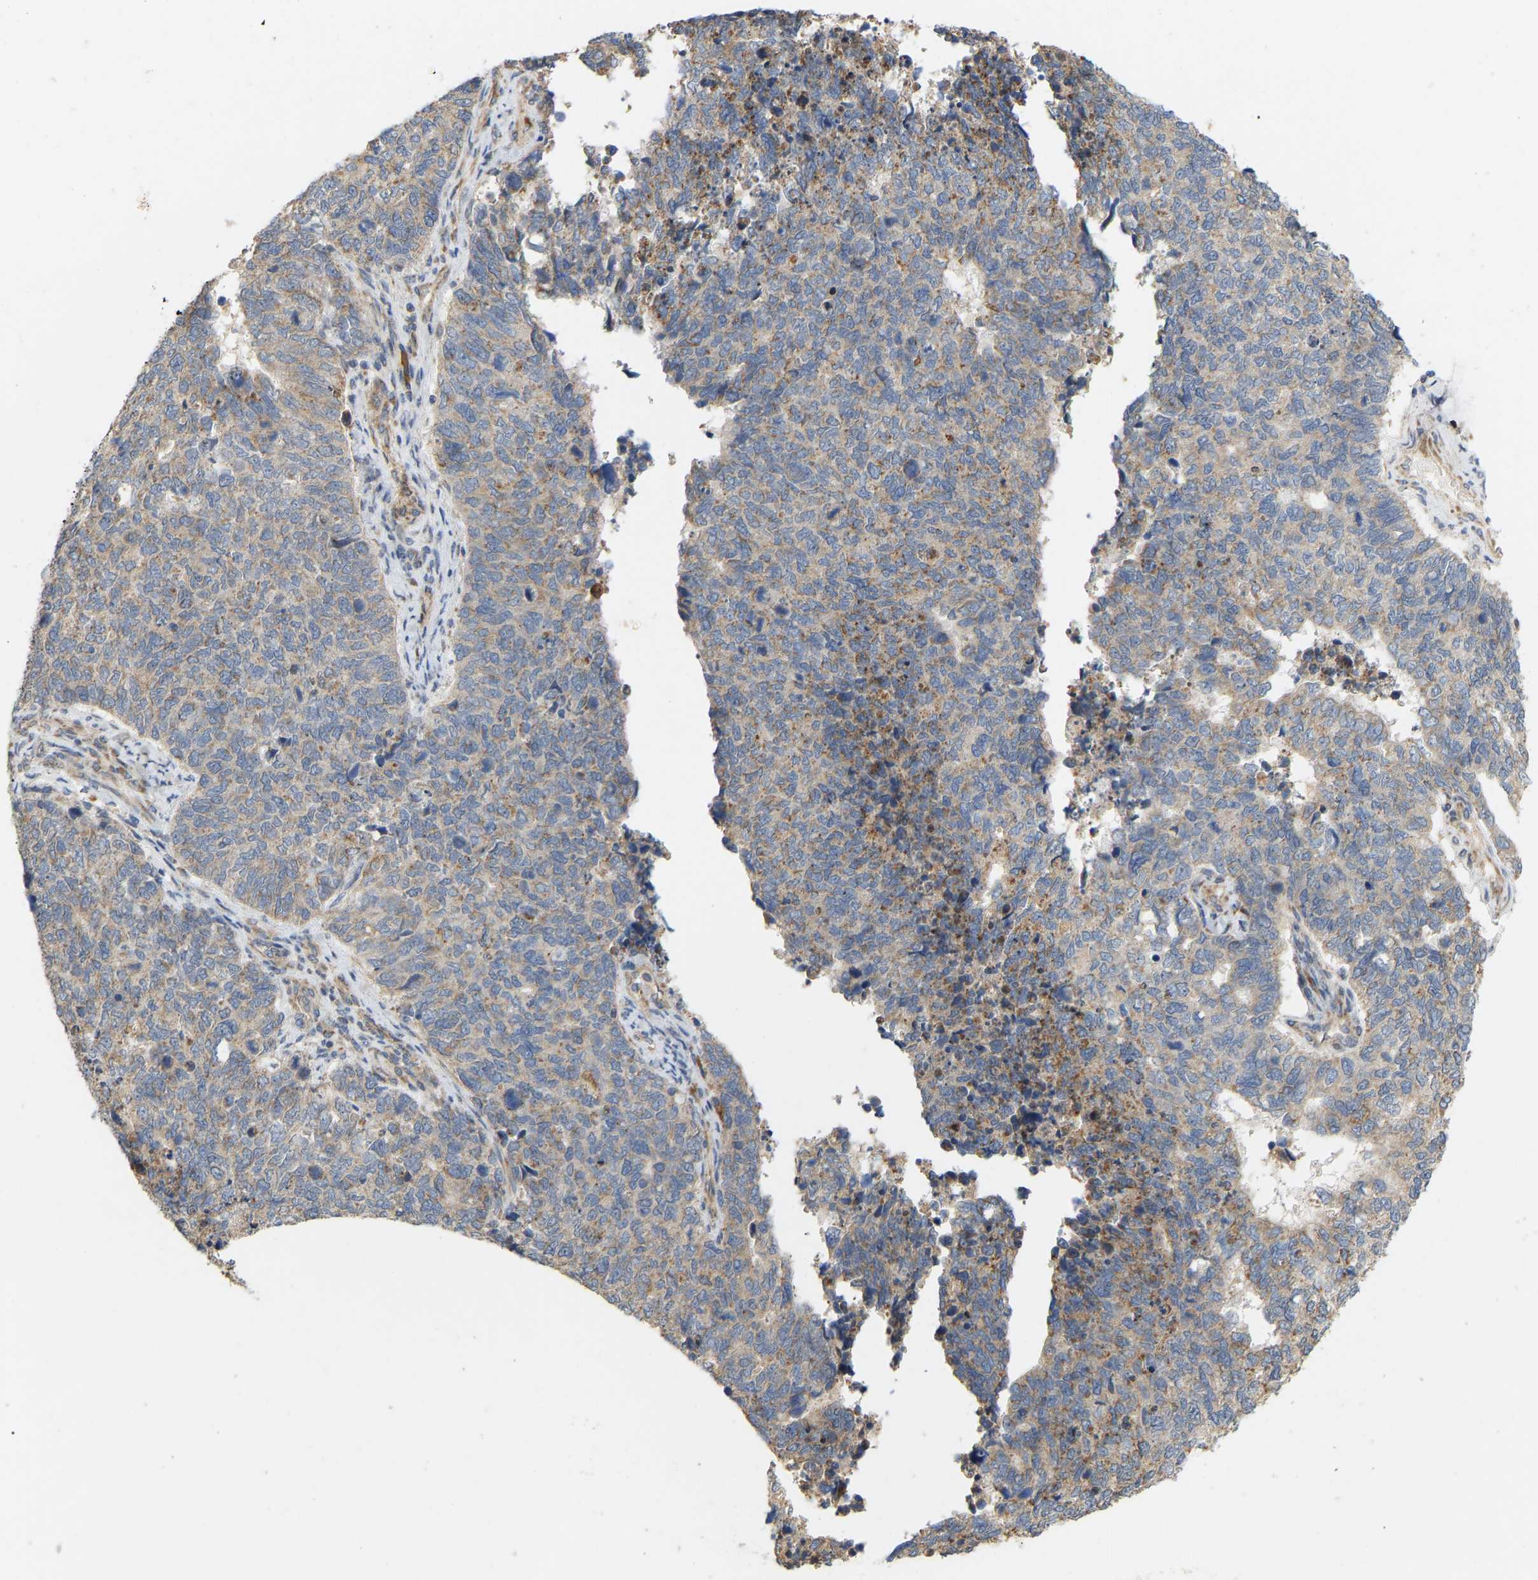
{"staining": {"intensity": "moderate", "quantity": "<25%", "location": "cytoplasmic/membranous"}, "tissue": "cervical cancer", "cell_type": "Tumor cells", "image_type": "cancer", "snomed": [{"axis": "morphology", "description": "Squamous cell carcinoma, NOS"}, {"axis": "topography", "description": "Cervix"}], "caption": "Squamous cell carcinoma (cervical) stained for a protein demonstrates moderate cytoplasmic/membranous positivity in tumor cells.", "gene": "HACD2", "patient": {"sex": "female", "age": 63}}